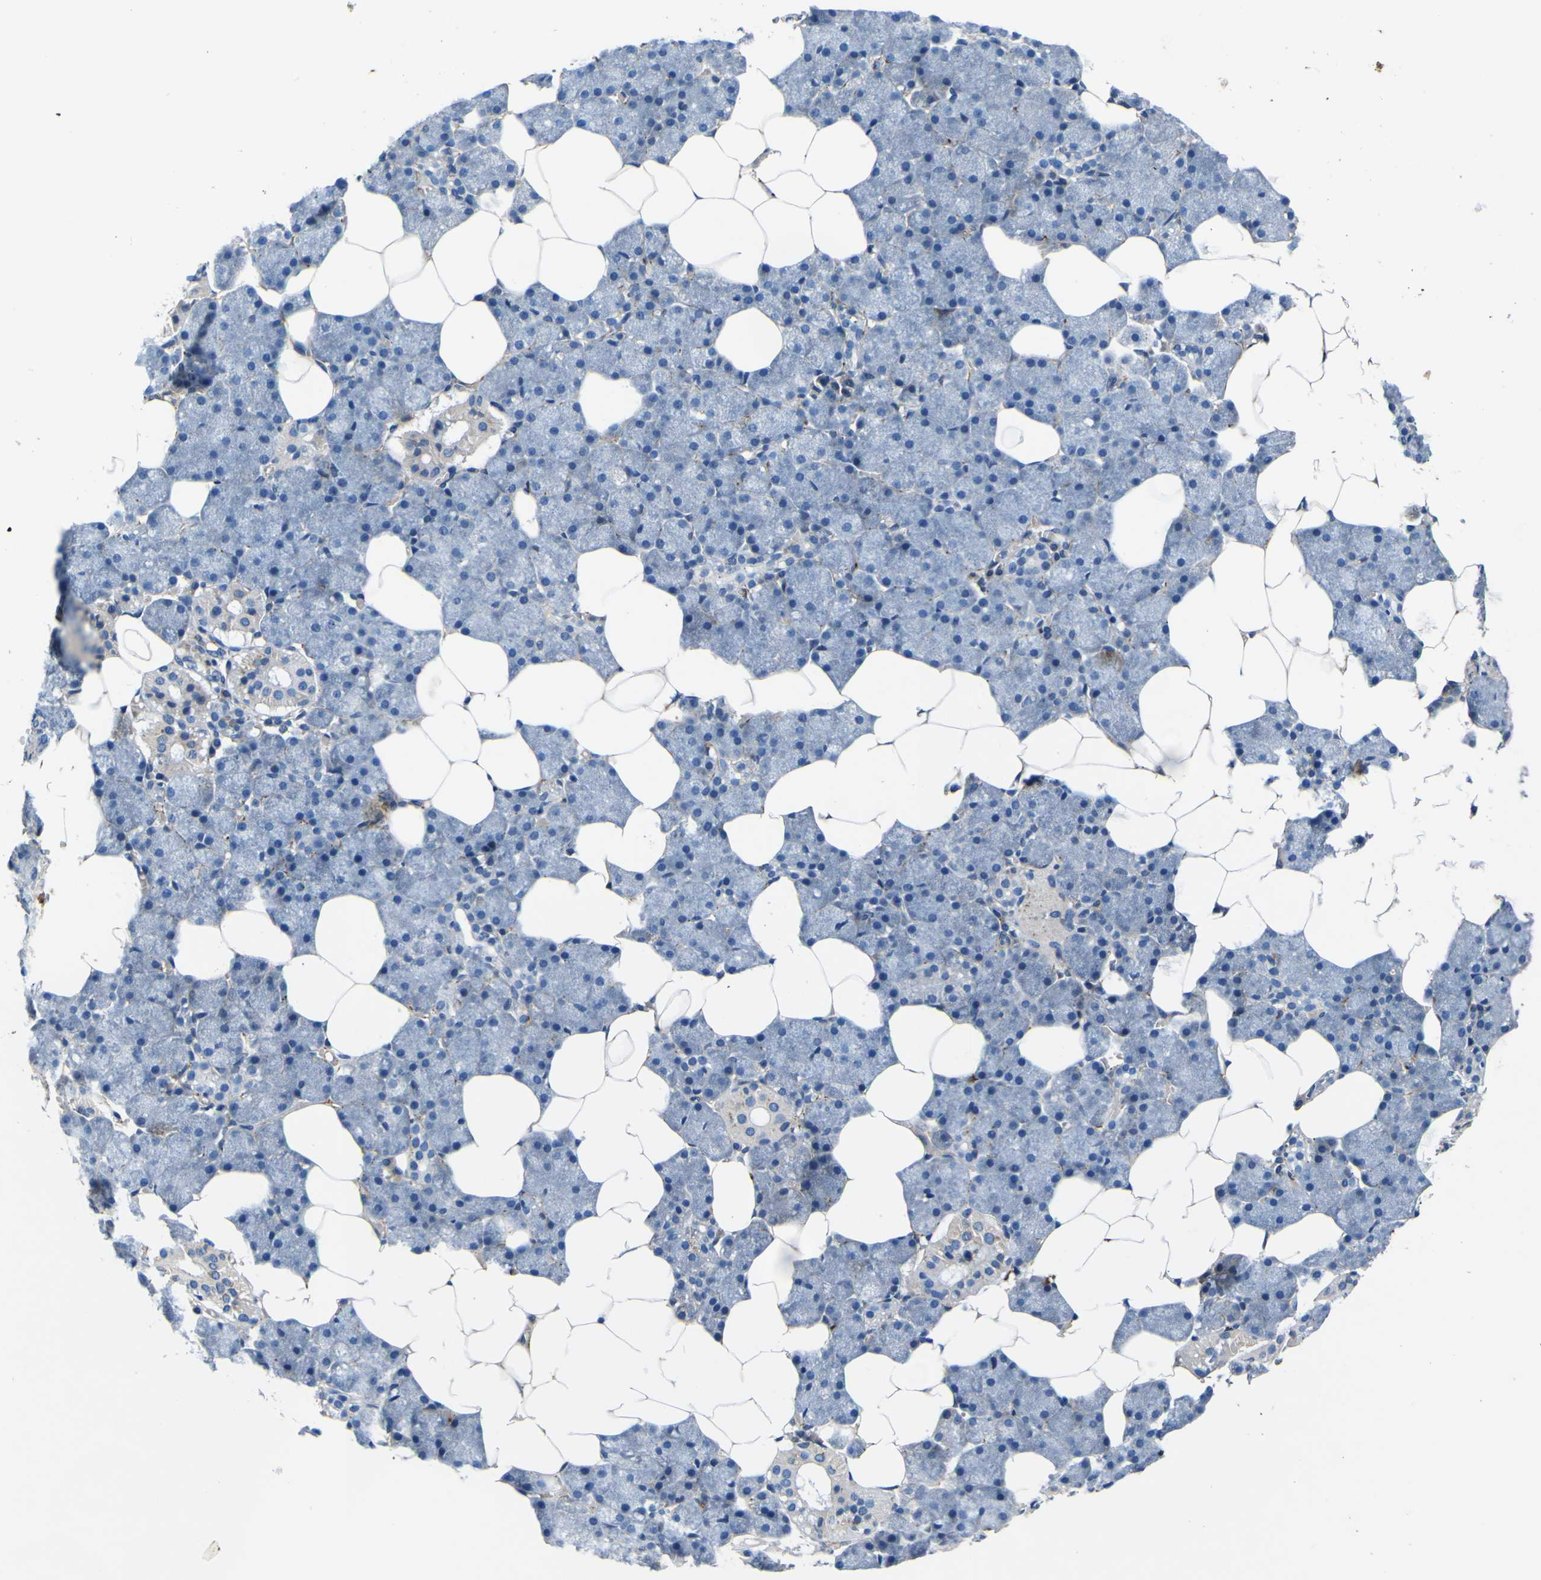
{"staining": {"intensity": "weak", "quantity": "<25%", "location": "cytoplasmic/membranous"}, "tissue": "salivary gland", "cell_type": "Glandular cells", "image_type": "normal", "snomed": [{"axis": "morphology", "description": "Normal tissue, NOS"}, {"axis": "topography", "description": "Salivary gland"}], "caption": "Micrograph shows no protein positivity in glandular cells of unremarkable salivary gland.", "gene": "AGAP3", "patient": {"sex": "male", "age": 62}}